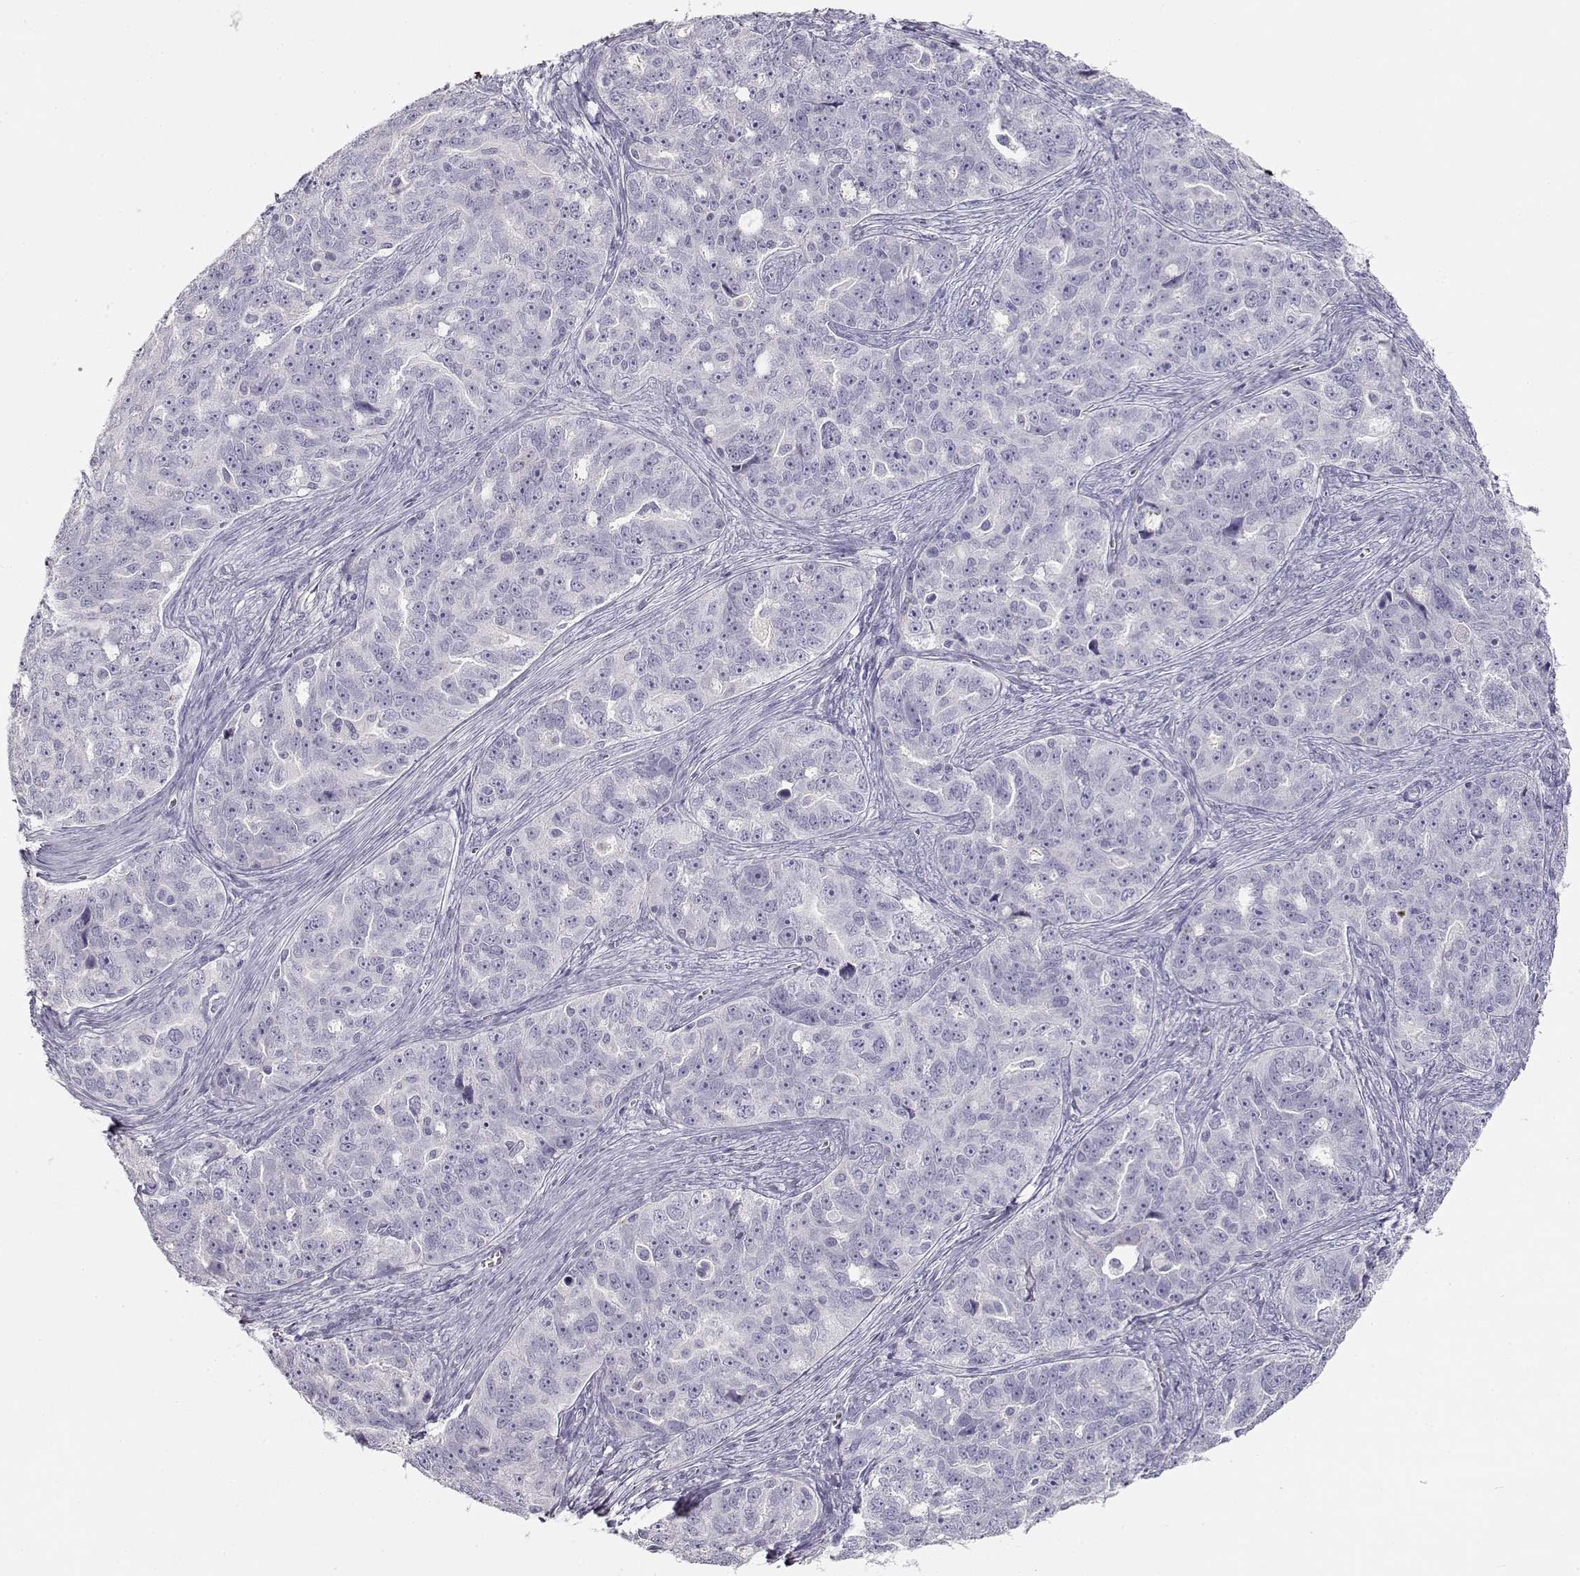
{"staining": {"intensity": "negative", "quantity": "none", "location": "none"}, "tissue": "ovarian cancer", "cell_type": "Tumor cells", "image_type": "cancer", "snomed": [{"axis": "morphology", "description": "Cystadenocarcinoma, serous, NOS"}, {"axis": "topography", "description": "Ovary"}], "caption": "Serous cystadenocarcinoma (ovarian) stained for a protein using immunohistochemistry reveals no expression tumor cells.", "gene": "SLCO6A1", "patient": {"sex": "female", "age": 51}}